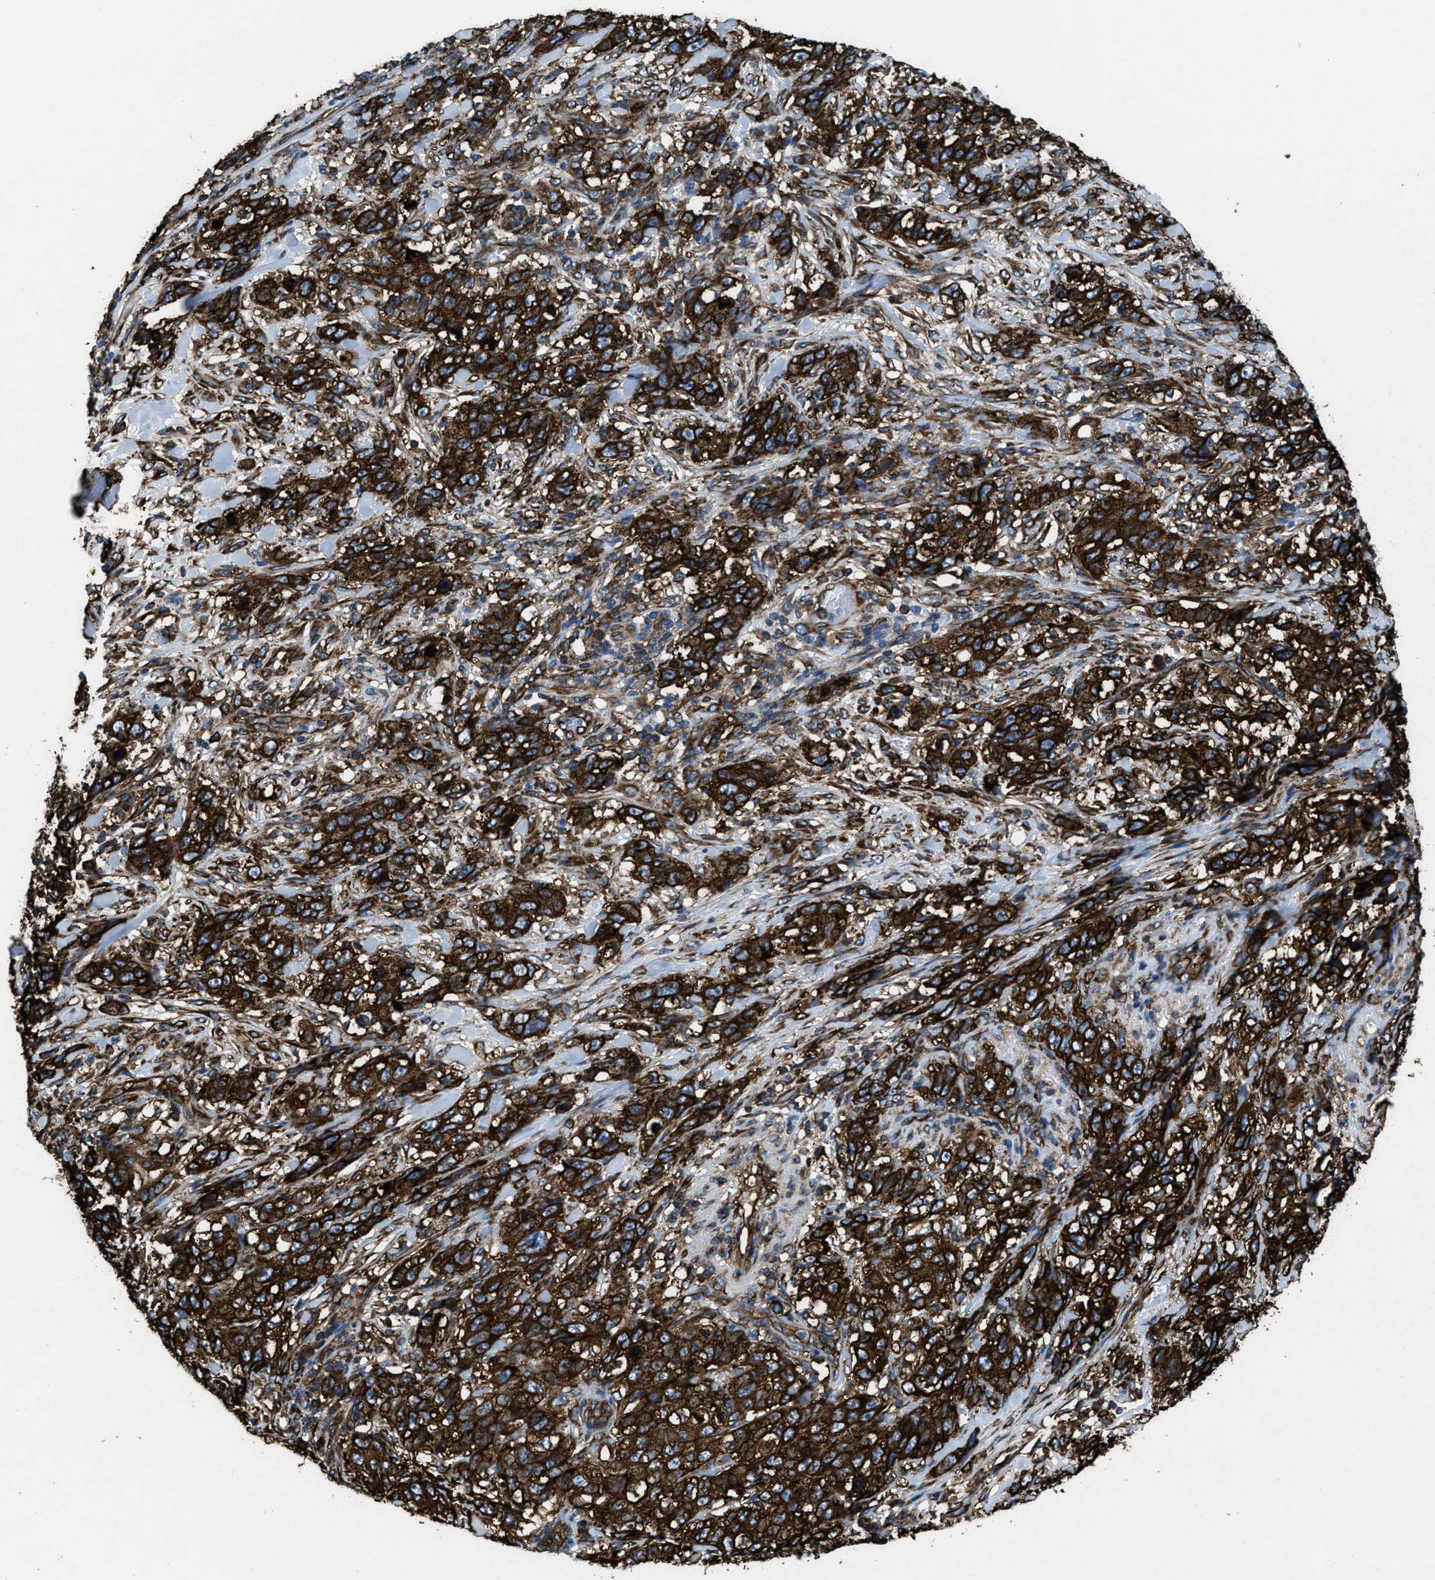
{"staining": {"intensity": "strong", "quantity": ">75%", "location": "cytoplasmic/membranous"}, "tissue": "stomach cancer", "cell_type": "Tumor cells", "image_type": "cancer", "snomed": [{"axis": "morphology", "description": "Adenocarcinoma, NOS"}, {"axis": "topography", "description": "Stomach"}], "caption": "Stomach cancer stained with DAB immunohistochemistry exhibits high levels of strong cytoplasmic/membranous positivity in approximately >75% of tumor cells.", "gene": "CAPRIN1", "patient": {"sex": "male", "age": 48}}